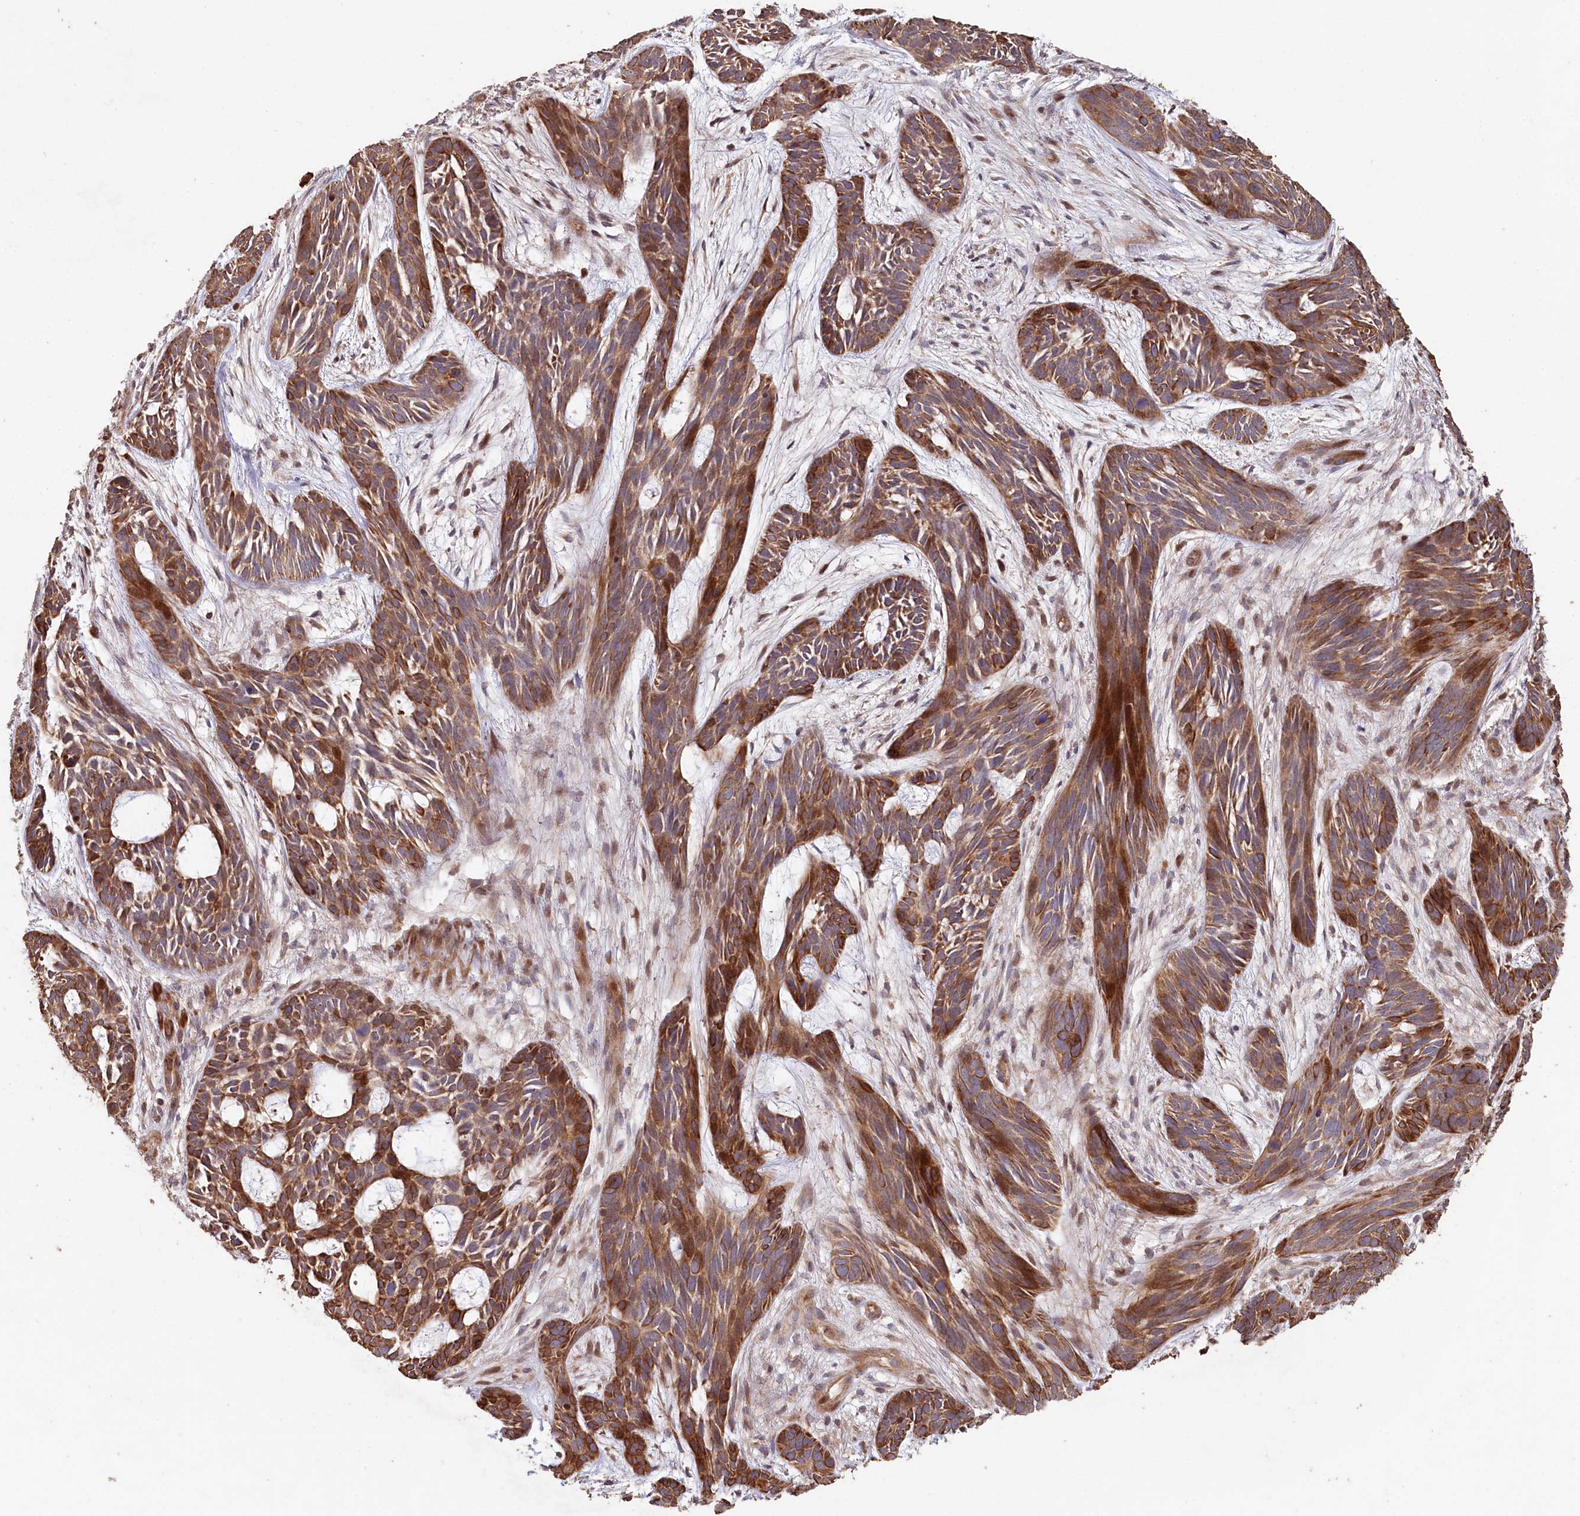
{"staining": {"intensity": "moderate", "quantity": ">75%", "location": "cytoplasmic/membranous"}, "tissue": "skin cancer", "cell_type": "Tumor cells", "image_type": "cancer", "snomed": [{"axis": "morphology", "description": "Basal cell carcinoma"}, {"axis": "topography", "description": "Skin"}], "caption": "Skin basal cell carcinoma tissue reveals moderate cytoplasmic/membranous staining in approximately >75% of tumor cells, visualized by immunohistochemistry.", "gene": "HAL", "patient": {"sex": "male", "age": 89}}